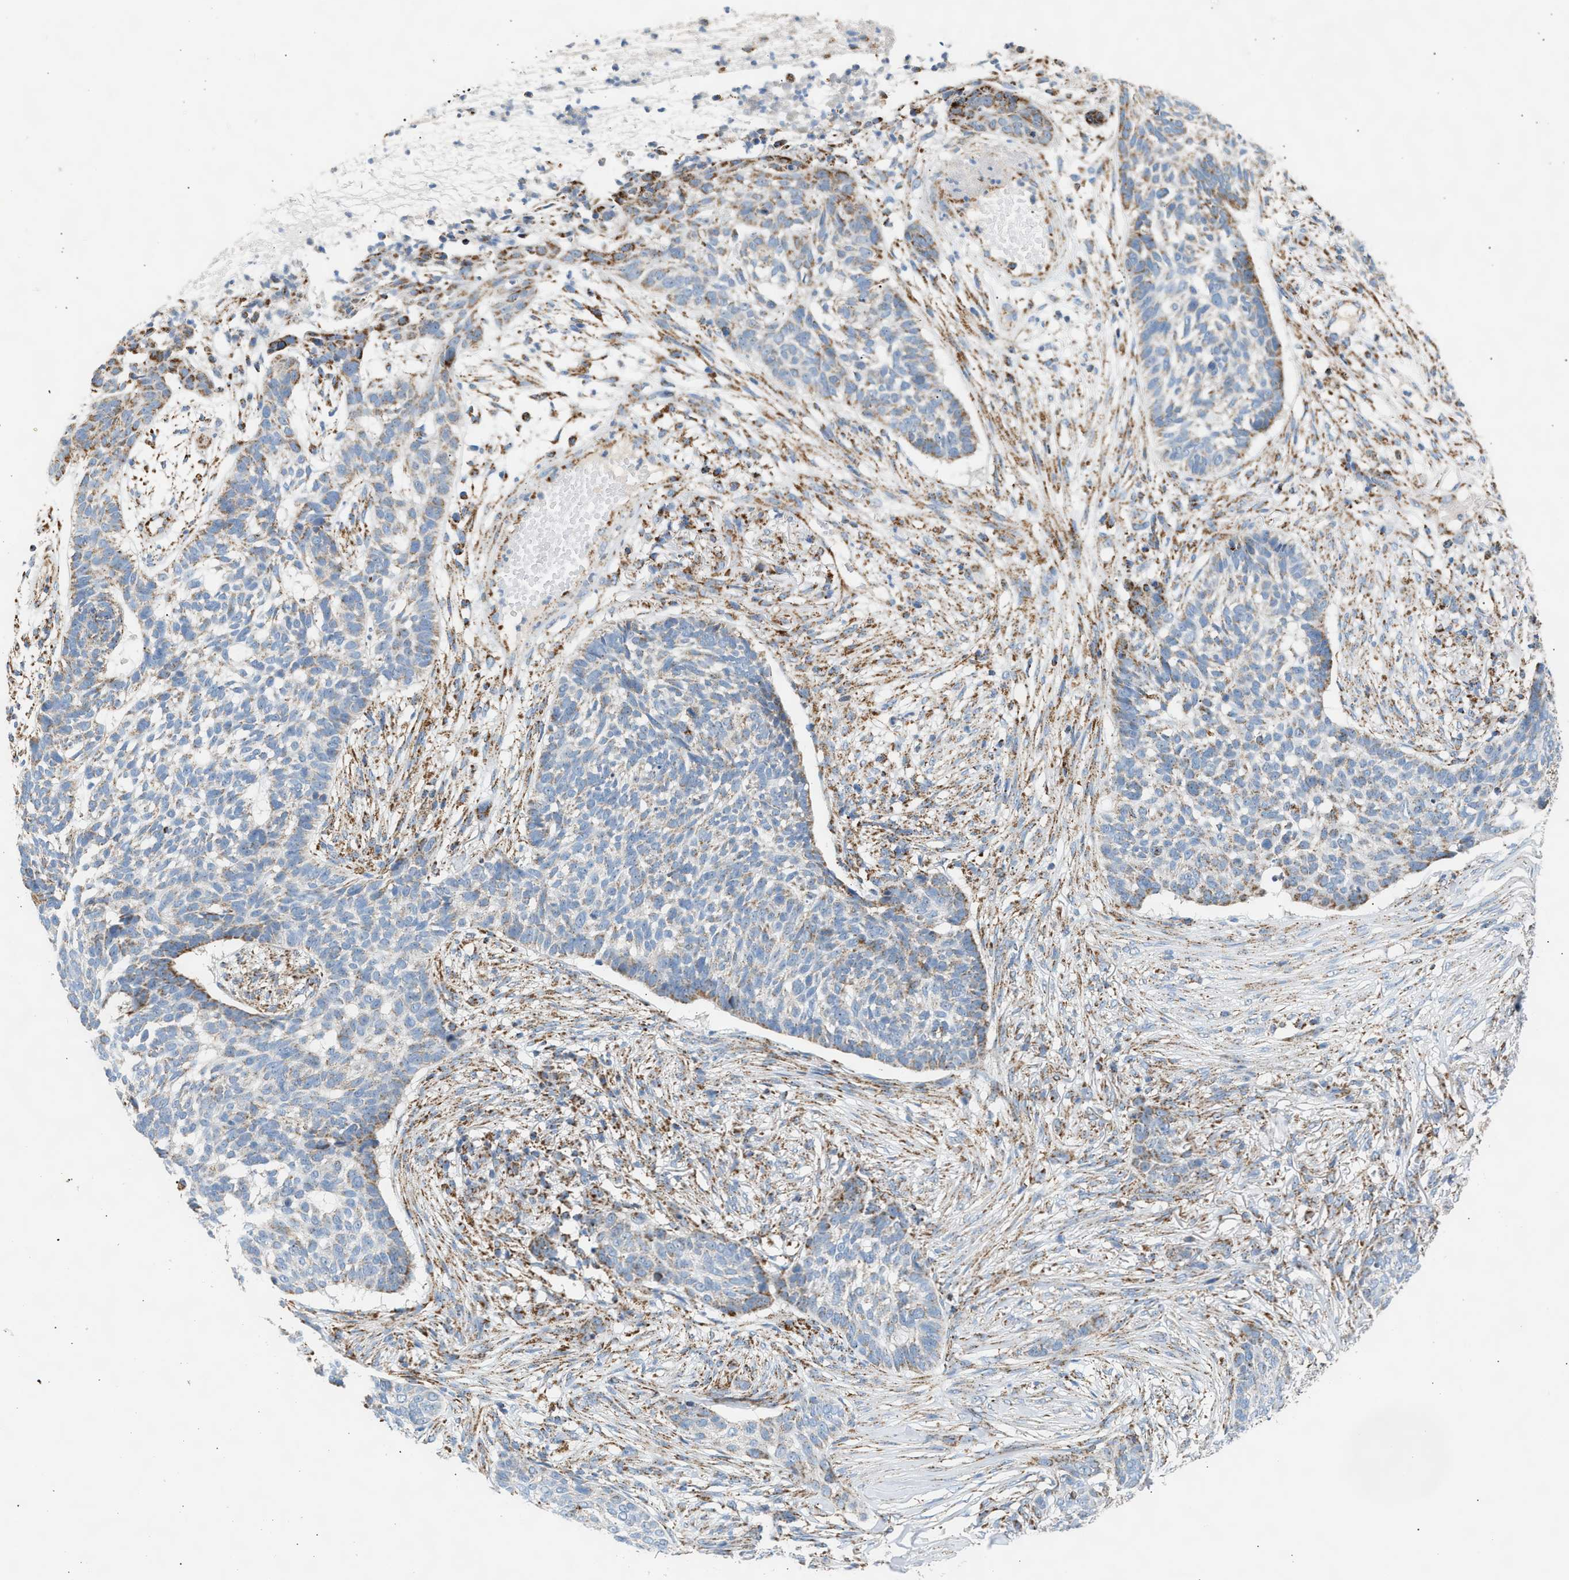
{"staining": {"intensity": "moderate", "quantity": "<25%", "location": "cytoplasmic/membranous"}, "tissue": "skin cancer", "cell_type": "Tumor cells", "image_type": "cancer", "snomed": [{"axis": "morphology", "description": "Basal cell carcinoma"}, {"axis": "topography", "description": "Skin"}], "caption": "Basal cell carcinoma (skin) was stained to show a protein in brown. There is low levels of moderate cytoplasmic/membranous staining in about <25% of tumor cells. (IHC, brightfield microscopy, high magnification).", "gene": "OGDH", "patient": {"sex": "male", "age": 85}}